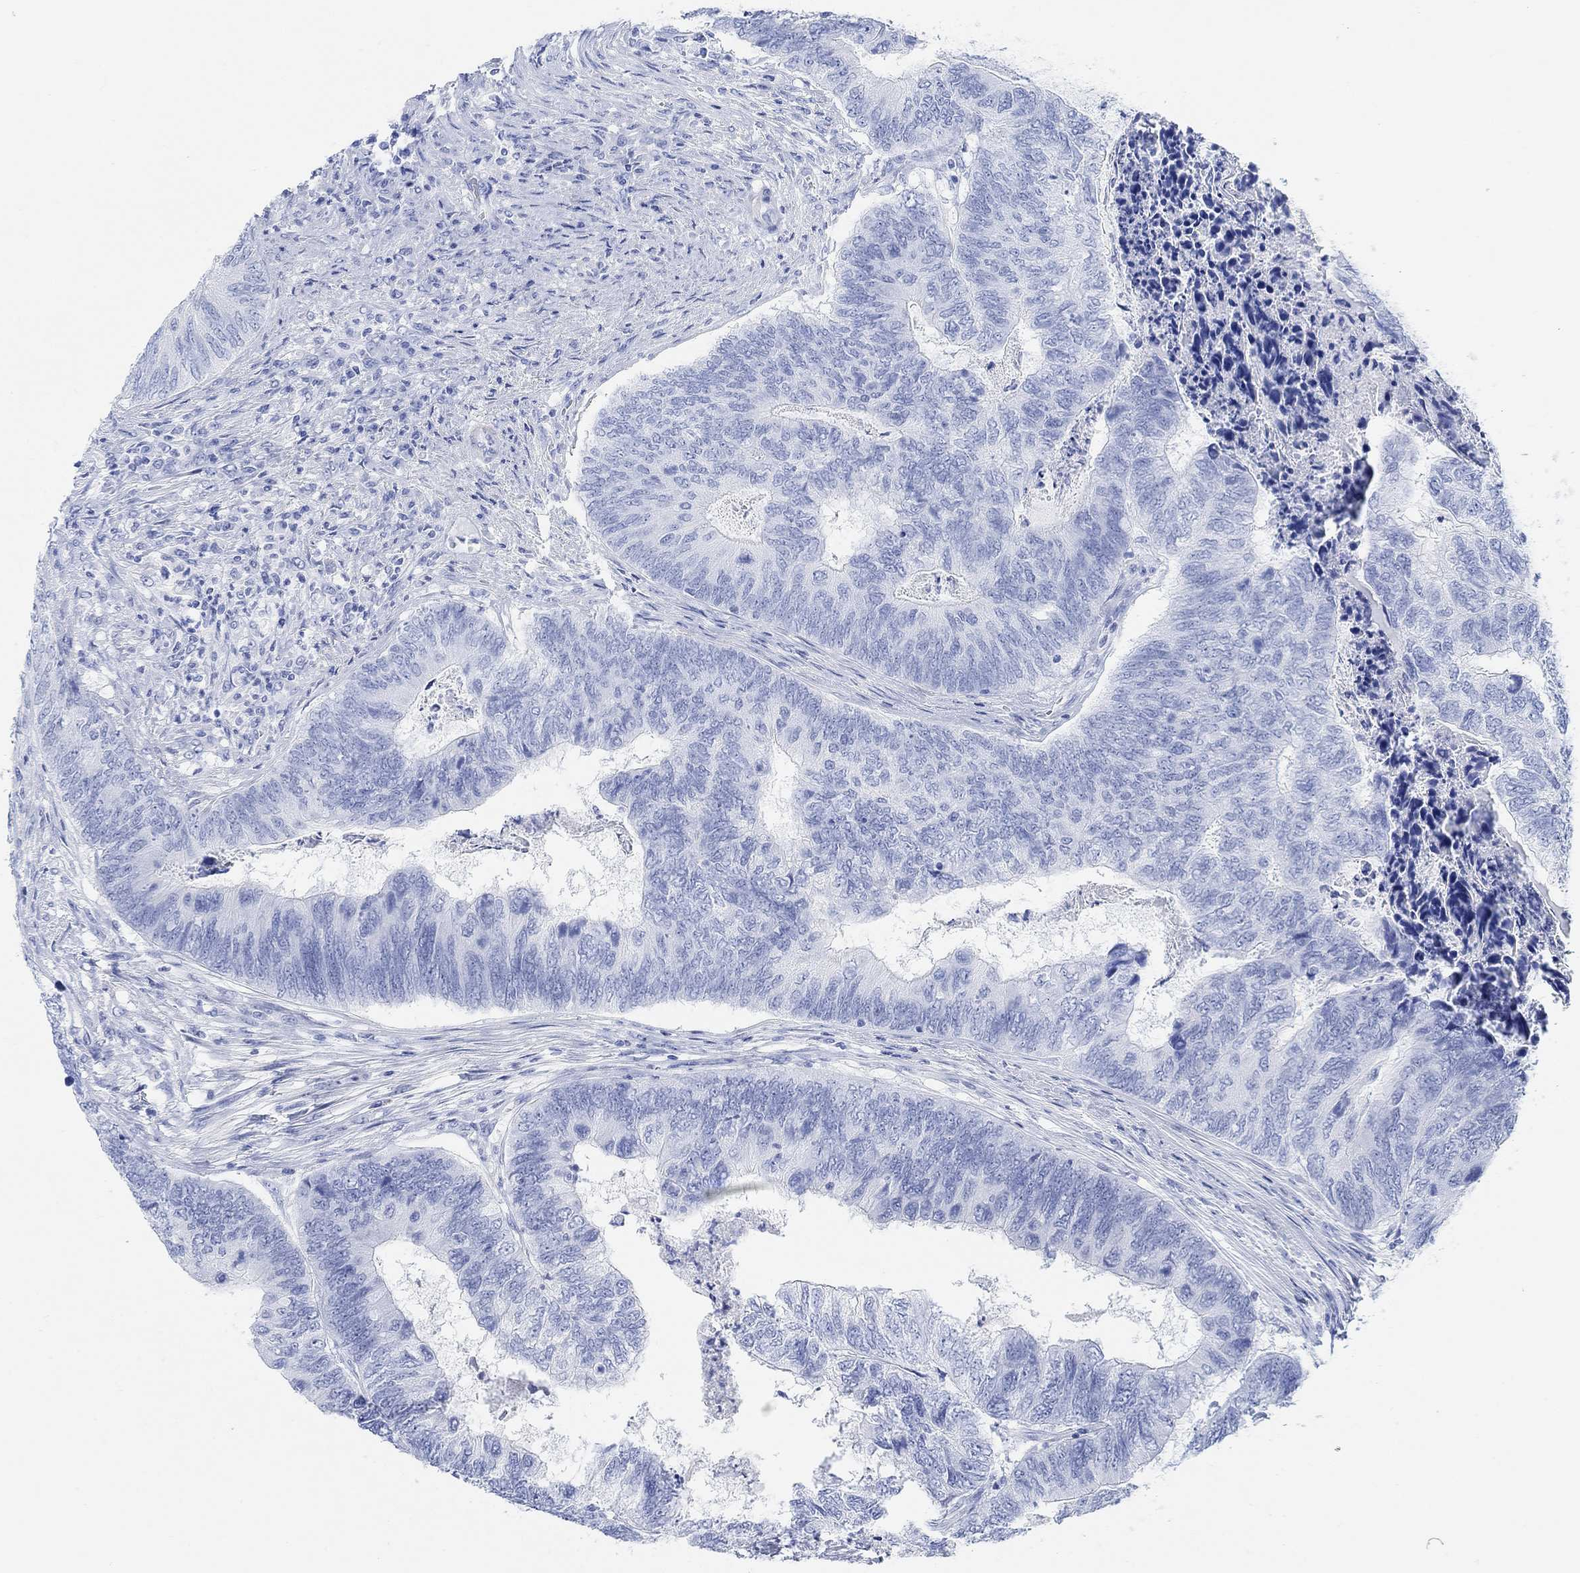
{"staining": {"intensity": "negative", "quantity": "none", "location": "none"}, "tissue": "colorectal cancer", "cell_type": "Tumor cells", "image_type": "cancer", "snomed": [{"axis": "morphology", "description": "Adenocarcinoma, NOS"}, {"axis": "topography", "description": "Colon"}], "caption": "This photomicrograph is of colorectal adenocarcinoma stained with IHC to label a protein in brown with the nuclei are counter-stained blue. There is no expression in tumor cells.", "gene": "ANKRD33", "patient": {"sex": "female", "age": 67}}